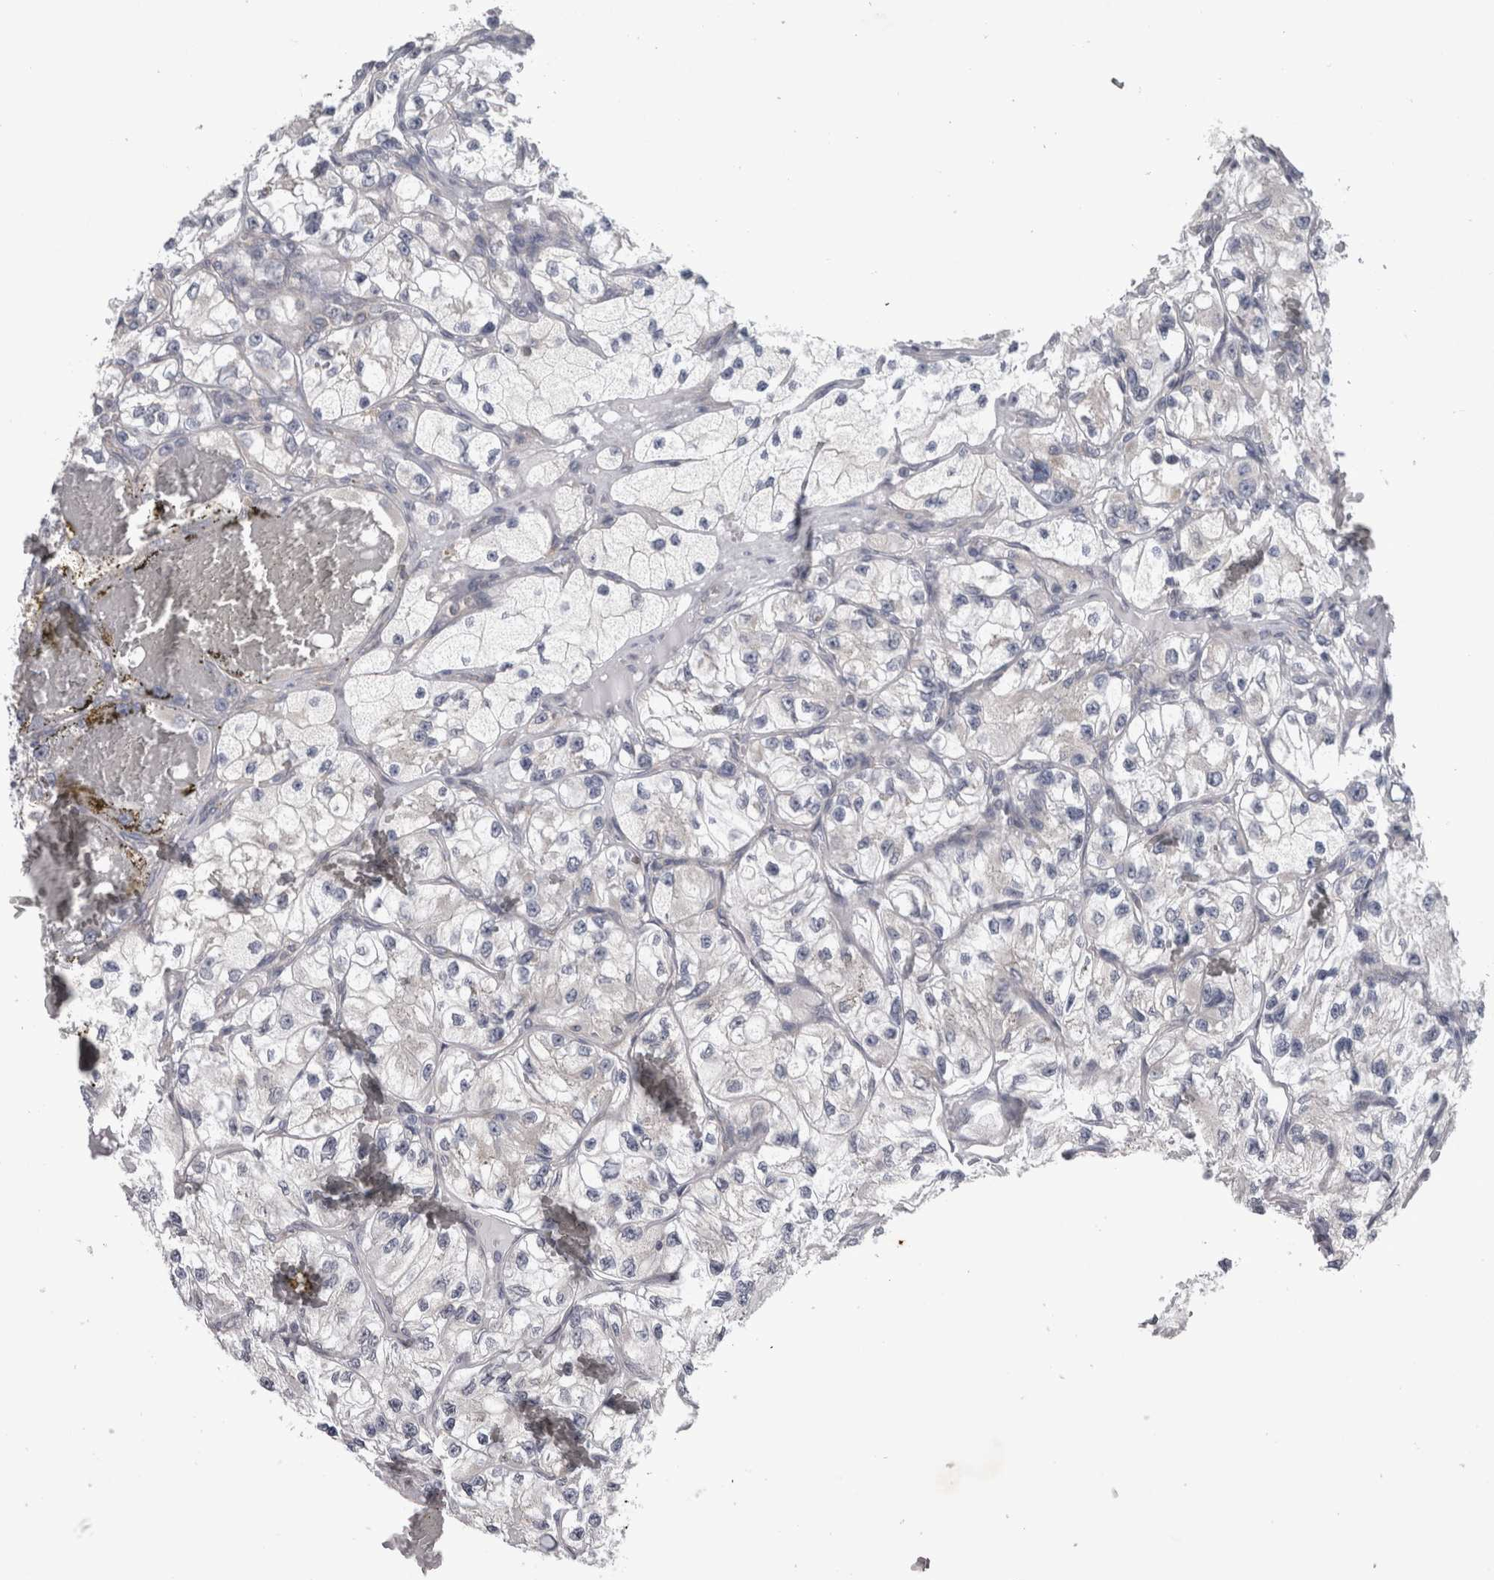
{"staining": {"intensity": "negative", "quantity": "none", "location": "none"}, "tissue": "renal cancer", "cell_type": "Tumor cells", "image_type": "cancer", "snomed": [{"axis": "morphology", "description": "Adenocarcinoma, NOS"}, {"axis": "topography", "description": "Kidney"}], "caption": "Micrograph shows no protein expression in tumor cells of renal cancer tissue.", "gene": "PRRC2C", "patient": {"sex": "female", "age": 57}}